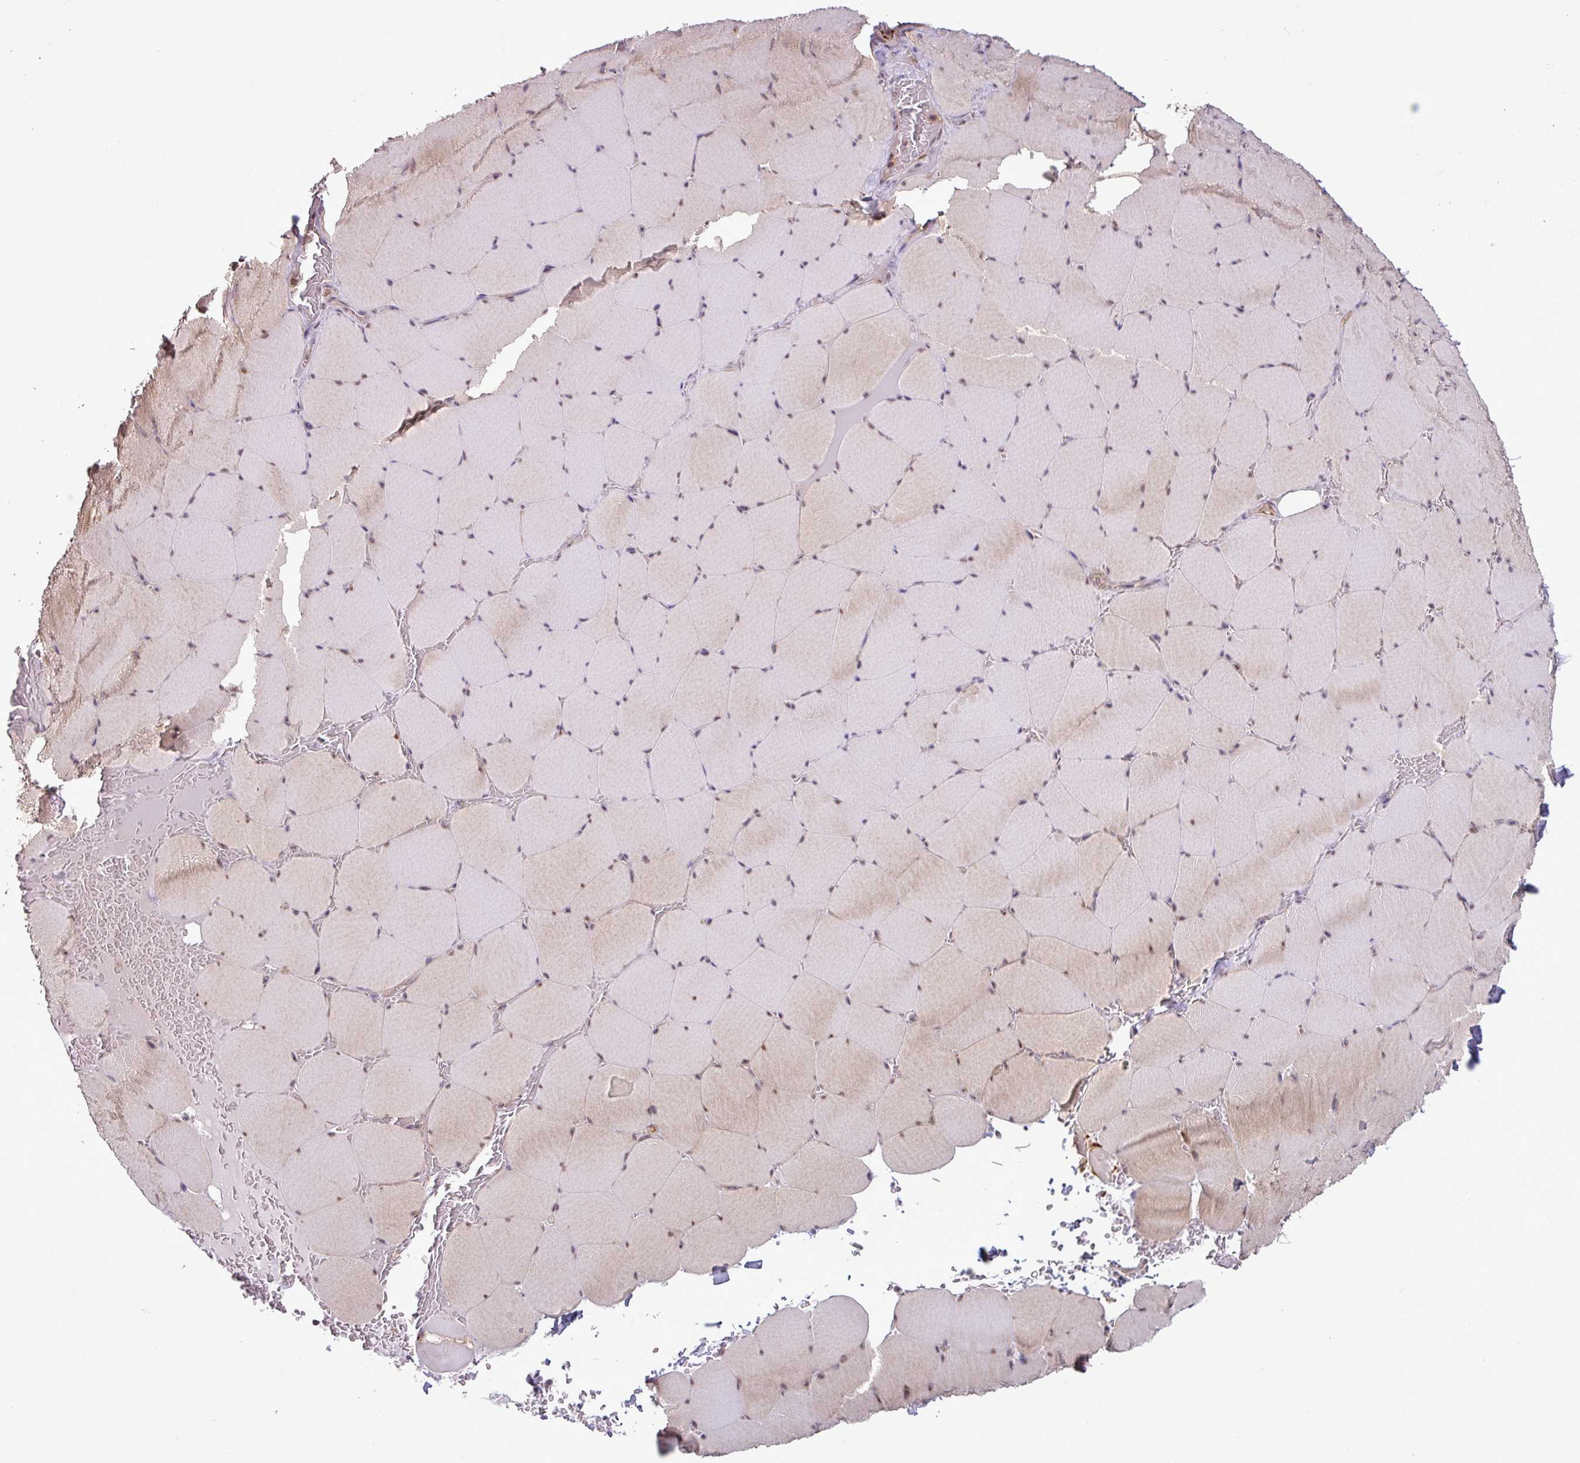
{"staining": {"intensity": "weak", "quantity": "25%-75%", "location": "cytoplasmic/membranous,nuclear"}, "tissue": "skeletal muscle", "cell_type": "Myocytes", "image_type": "normal", "snomed": [{"axis": "morphology", "description": "Normal tissue, NOS"}, {"axis": "topography", "description": "Skeletal muscle"}, {"axis": "topography", "description": "Head-Neck"}], "caption": "High-magnification brightfield microscopy of benign skeletal muscle stained with DAB (3,3'-diaminobenzidine) (brown) and counterstained with hematoxylin (blue). myocytes exhibit weak cytoplasmic/membranous,nuclear positivity is appreciated in approximately25%-75% of cells.", "gene": "ZC2HC1C", "patient": {"sex": "male", "age": 66}}